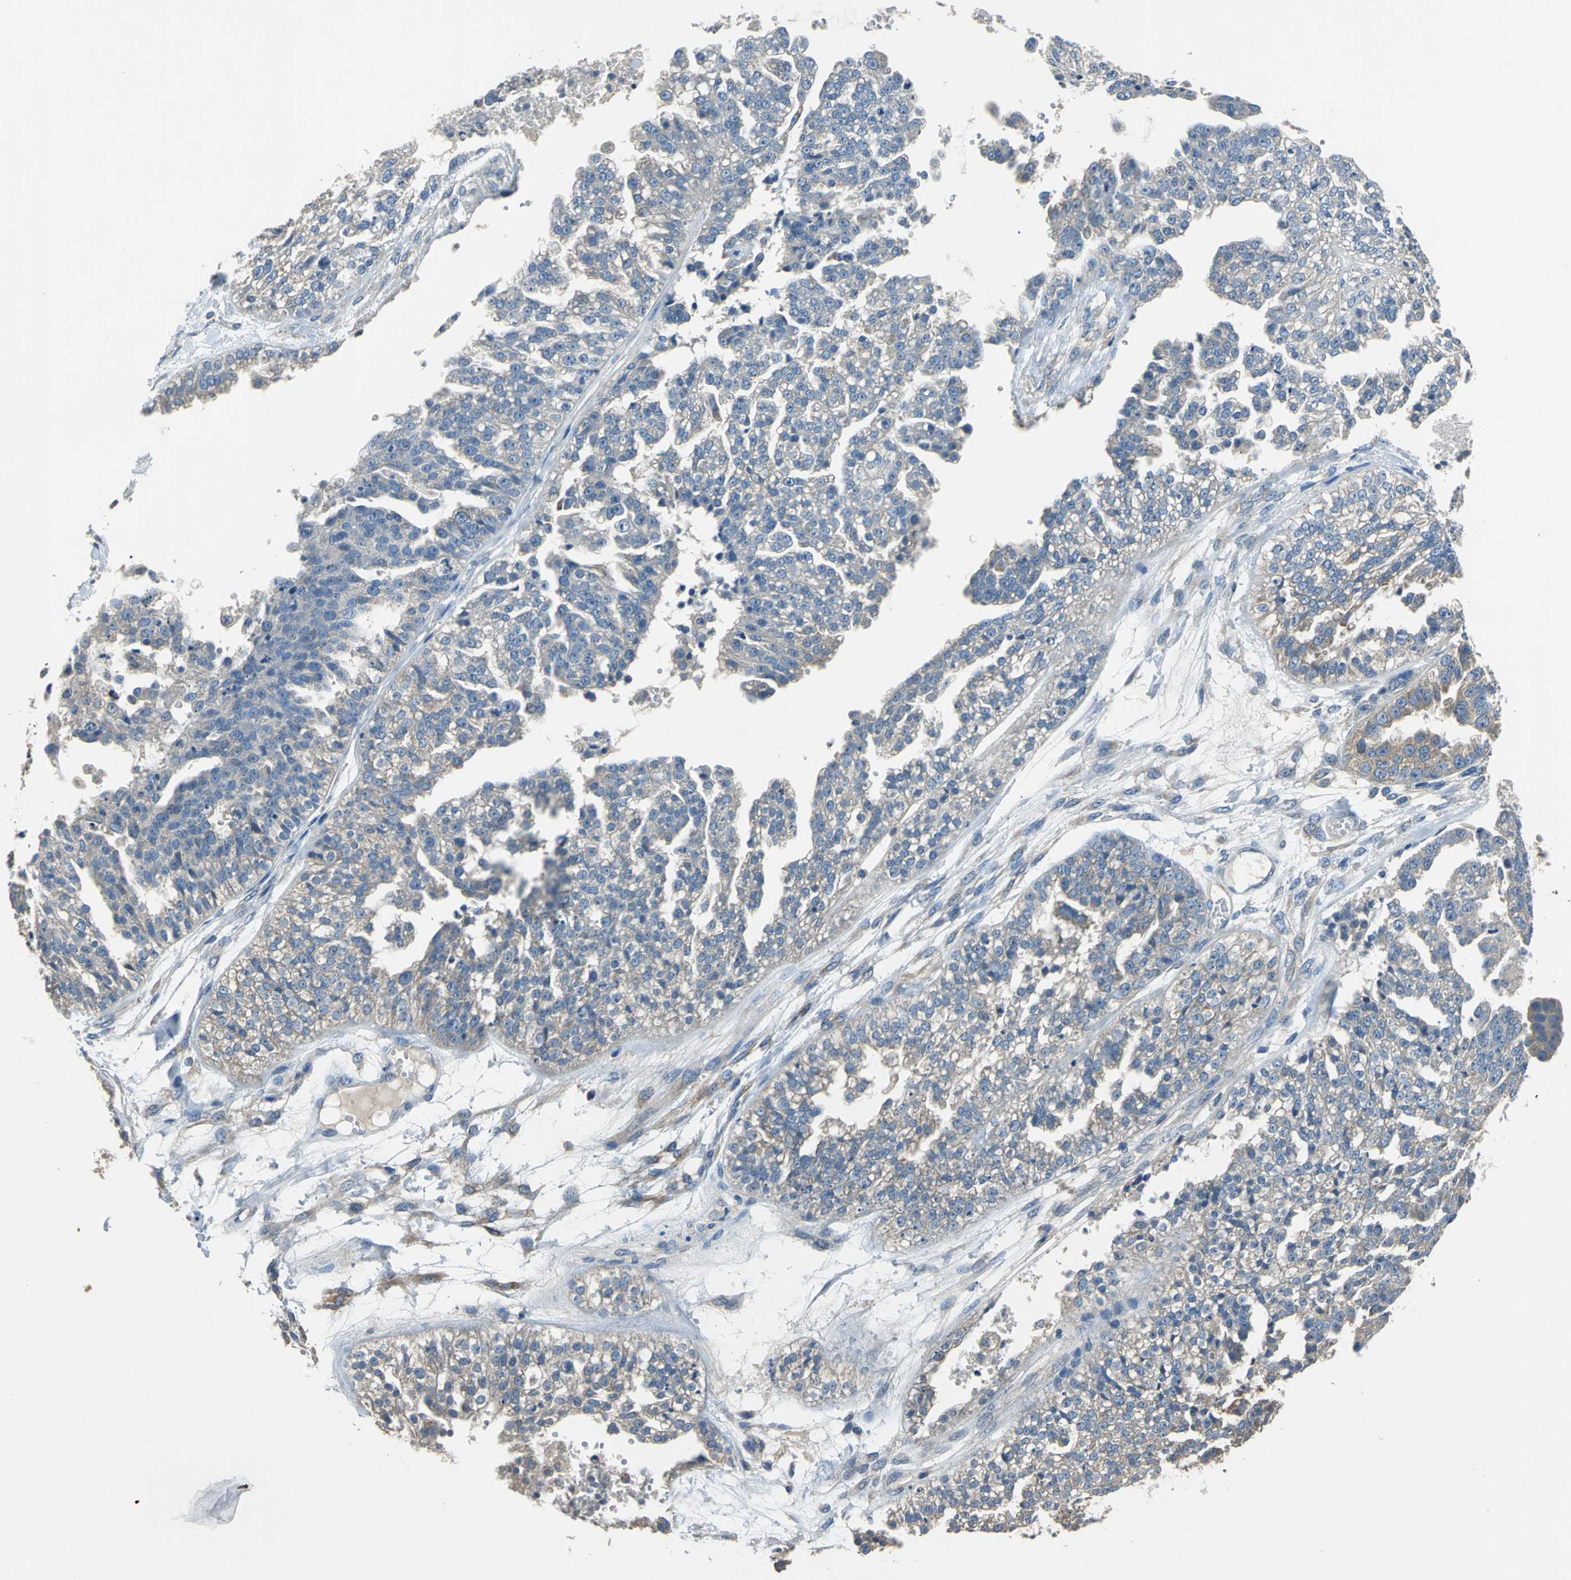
{"staining": {"intensity": "weak", "quantity": "<25%", "location": "cytoplasmic/membranous"}, "tissue": "ovarian cancer", "cell_type": "Tumor cells", "image_type": "cancer", "snomed": [{"axis": "morphology", "description": "Carcinoma, NOS"}, {"axis": "topography", "description": "Soft tissue"}, {"axis": "topography", "description": "Ovary"}], "caption": "The histopathology image demonstrates no staining of tumor cells in ovarian carcinoma.", "gene": "PRKCA", "patient": {"sex": "female", "age": 54}}